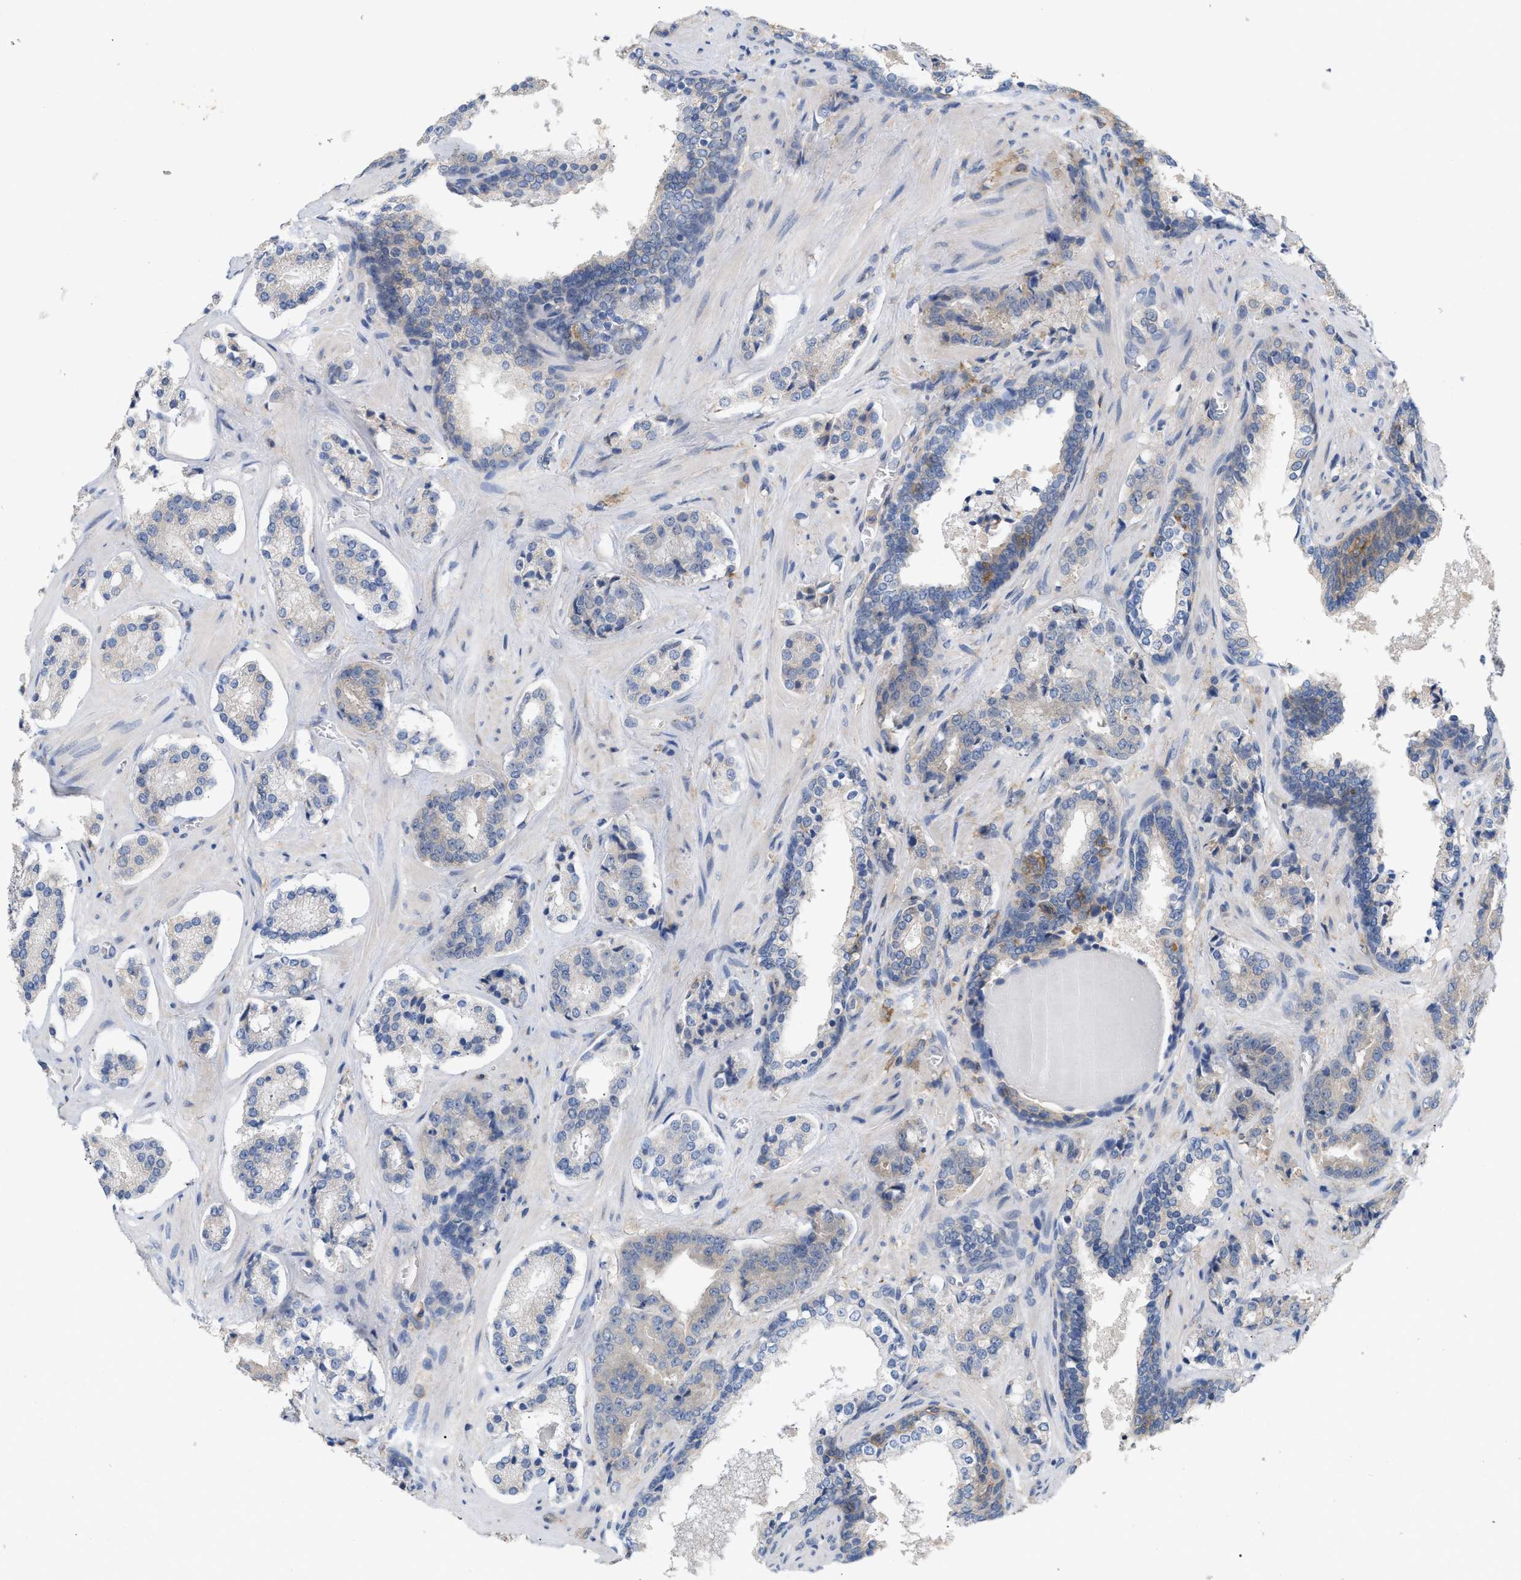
{"staining": {"intensity": "negative", "quantity": "none", "location": "none"}, "tissue": "prostate cancer", "cell_type": "Tumor cells", "image_type": "cancer", "snomed": [{"axis": "morphology", "description": "Adenocarcinoma, High grade"}, {"axis": "topography", "description": "Prostate"}], "caption": "Tumor cells are negative for protein expression in human prostate cancer. (Stains: DAB (3,3'-diaminobenzidine) immunohistochemistry with hematoxylin counter stain, Microscopy: brightfield microscopy at high magnification).", "gene": "DBNL", "patient": {"sex": "male", "age": 60}}